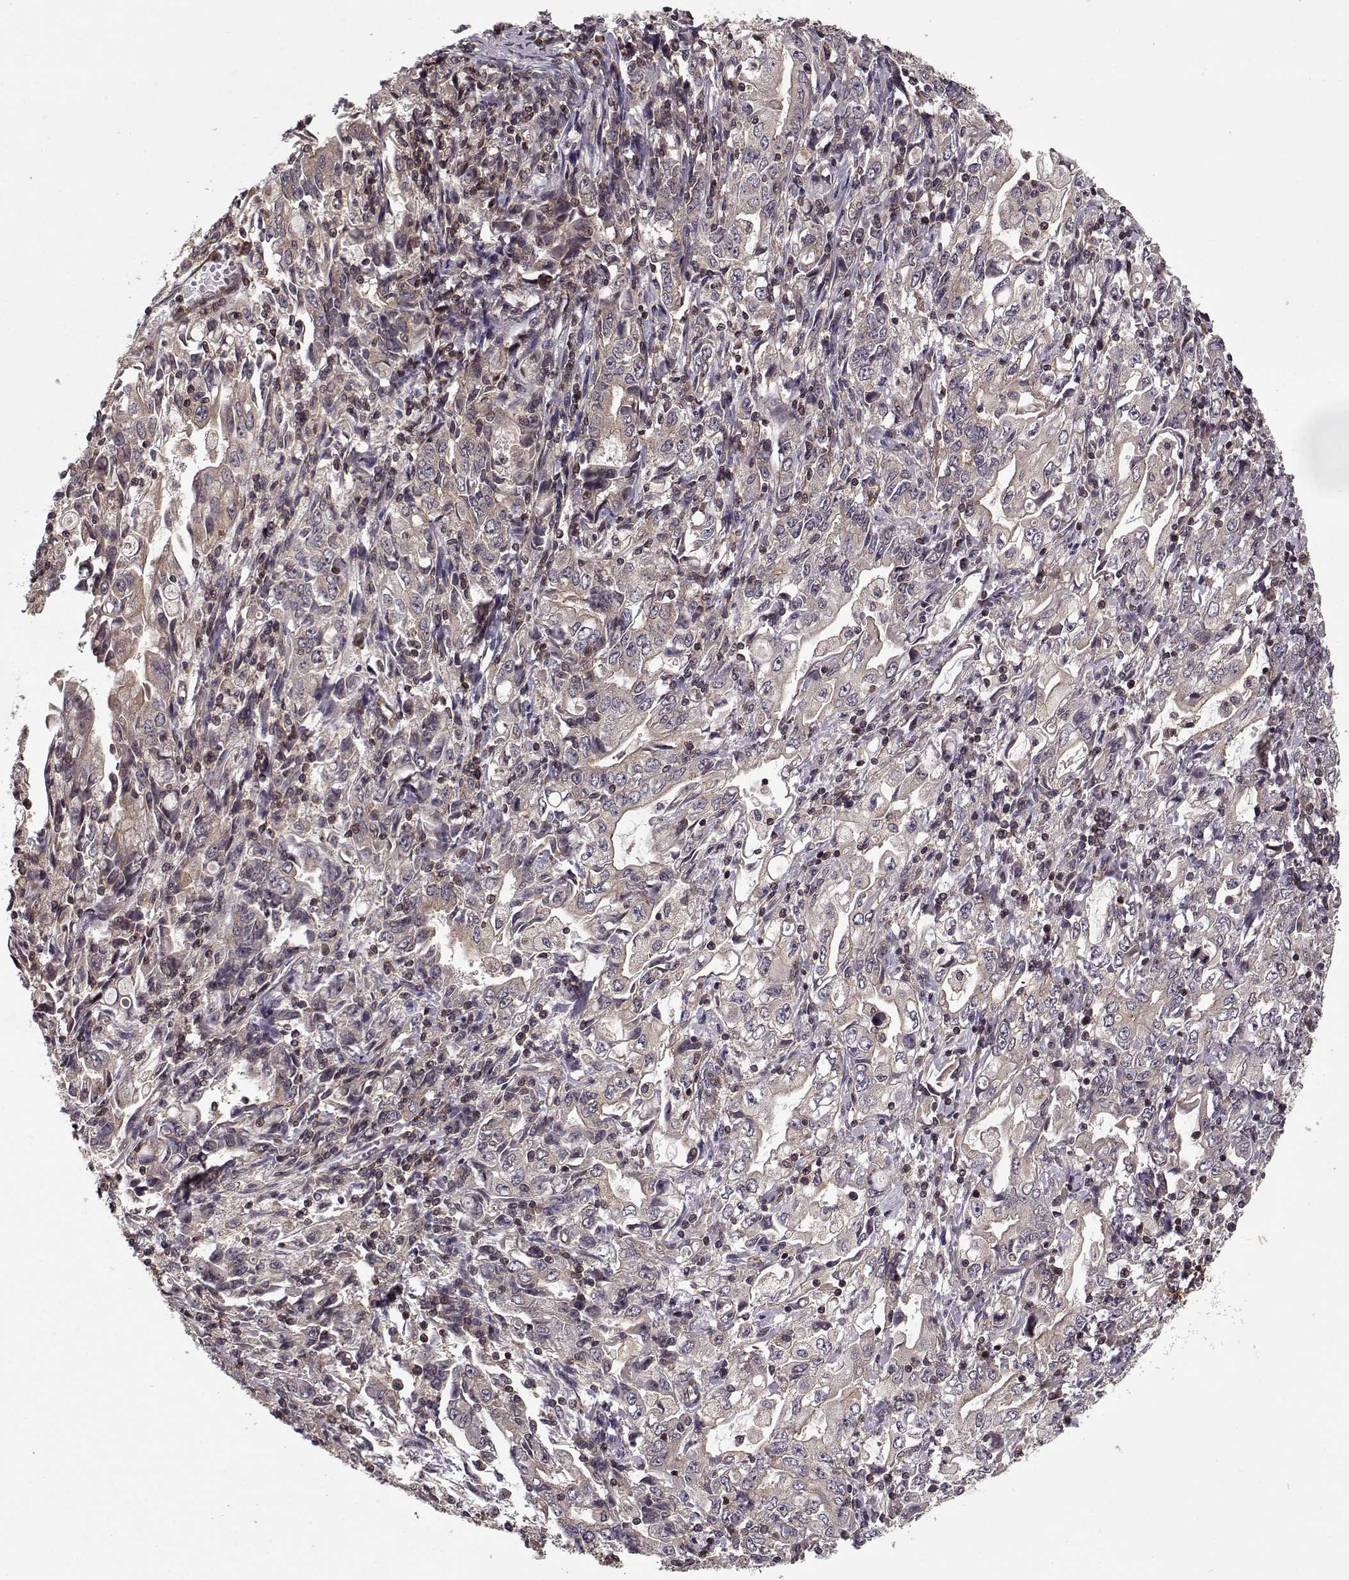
{"staining": {"intensity": "weak", "quantity": "<25%", "location": "cytoplasmic/membranous"}, "tissue": "stomach cancer", "cell_type": "Tumor cells", "image_type": "cancer", "snomed": [{"axis": "morphology", "description": "Adenocarcinoma, NOS"}, {"axis": "topography", "description": "Stomach, lower"}], "caption": "A high-resolution image shows immunohistochemistry (IHC) staining of stomach cancer (adenocarcinoma), which shows no significant expression in tumor cells.", "gene": "PPP1R12A", "patient": {"sex": "female", "age": 72}}